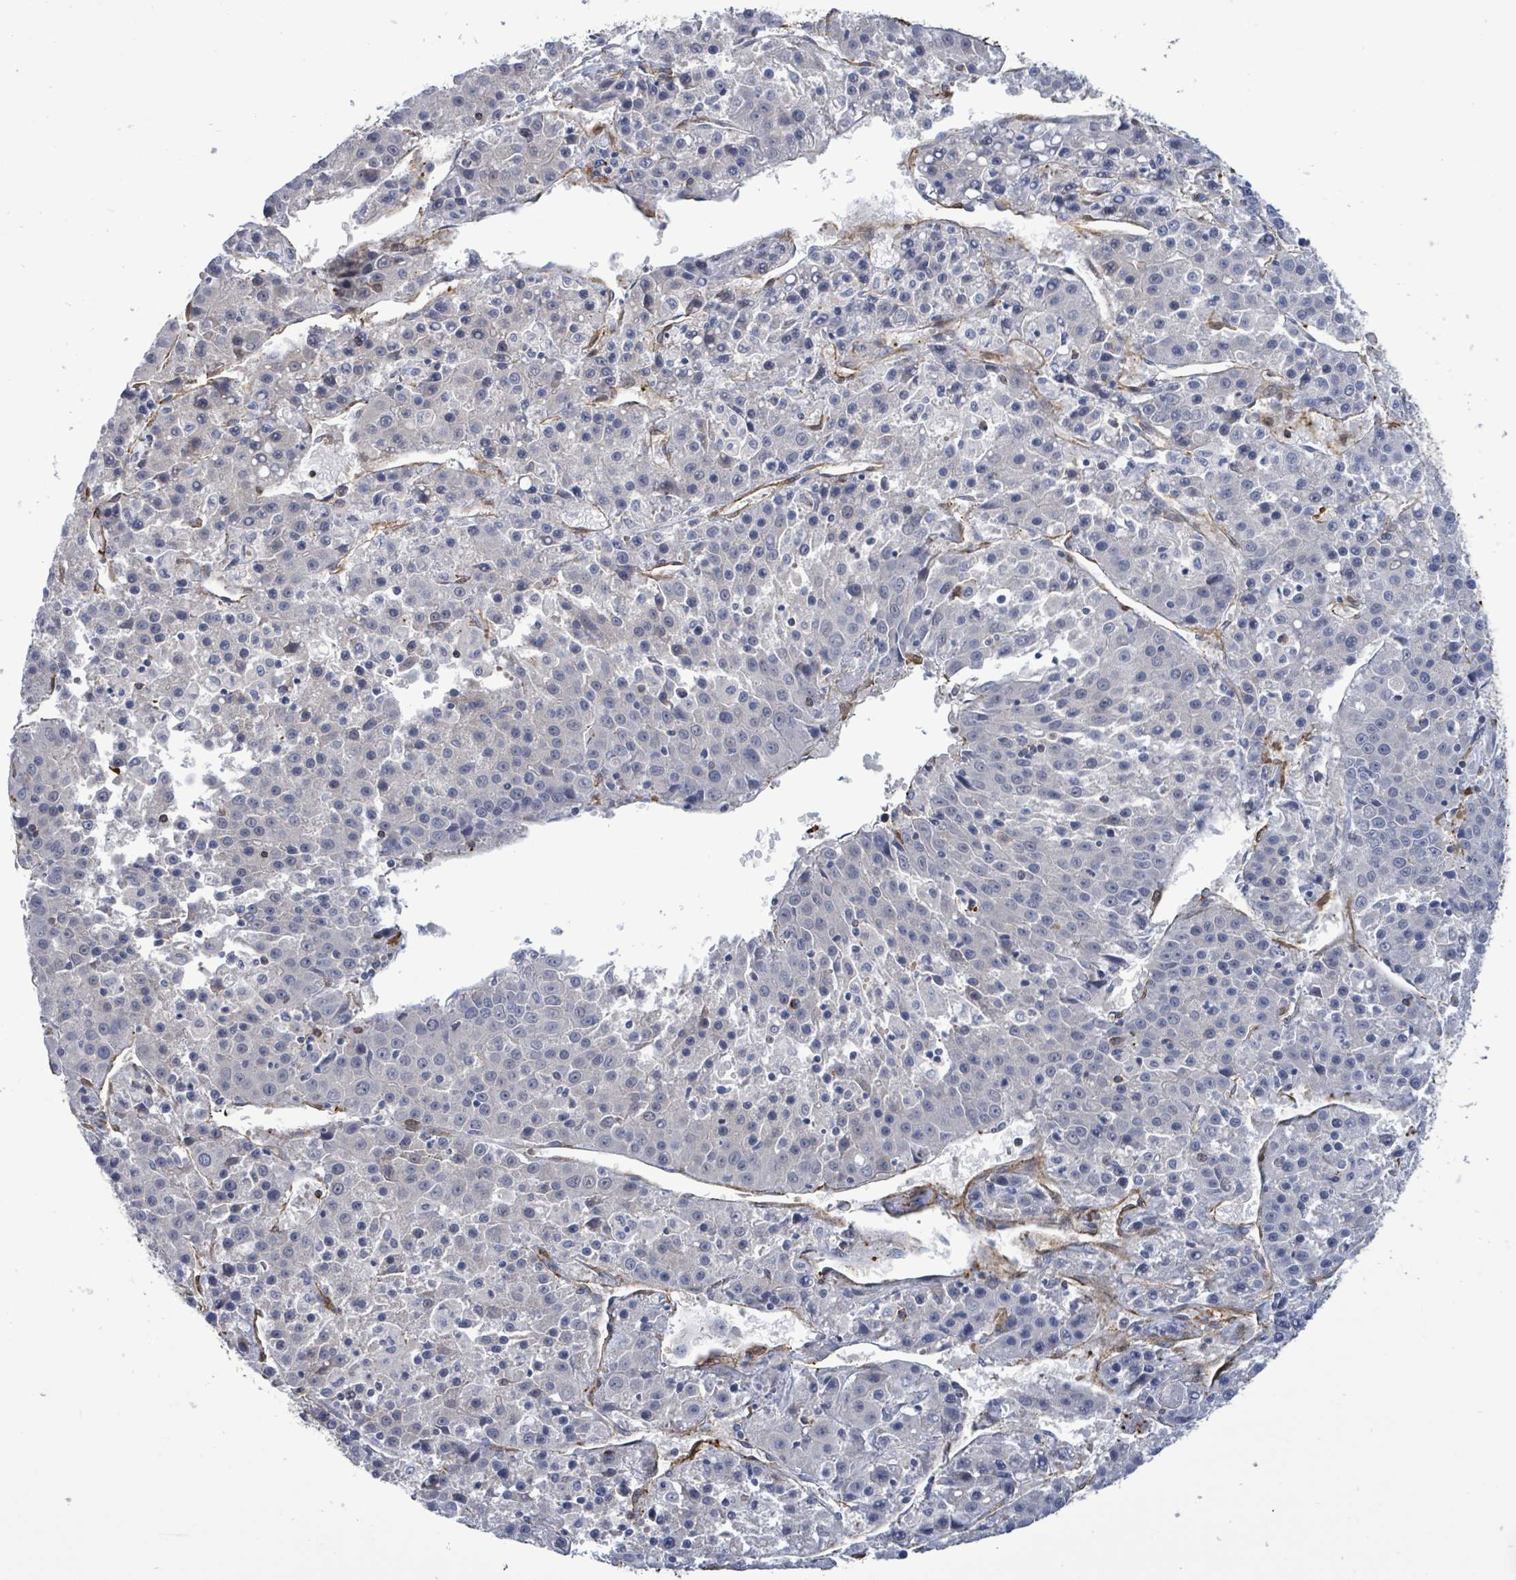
{"staining": {"intensity": "negative", "quantity": "none", "location": "none"}, "tissue": "liver cancer", "cell_type": "Tumor cells", "image_type": "cancer", "snomed": [{"axis": "morphology", "description": "Carcinoma, Hepatocellular, NOS"}, {"axis": "topography", "description": "Liver"}], "caption": "A histopathology image of human liver cancer is negative for staining in tumor cells.", "gene": "PRKRIP1", "patient": {"sex": "female", "age": 53}}